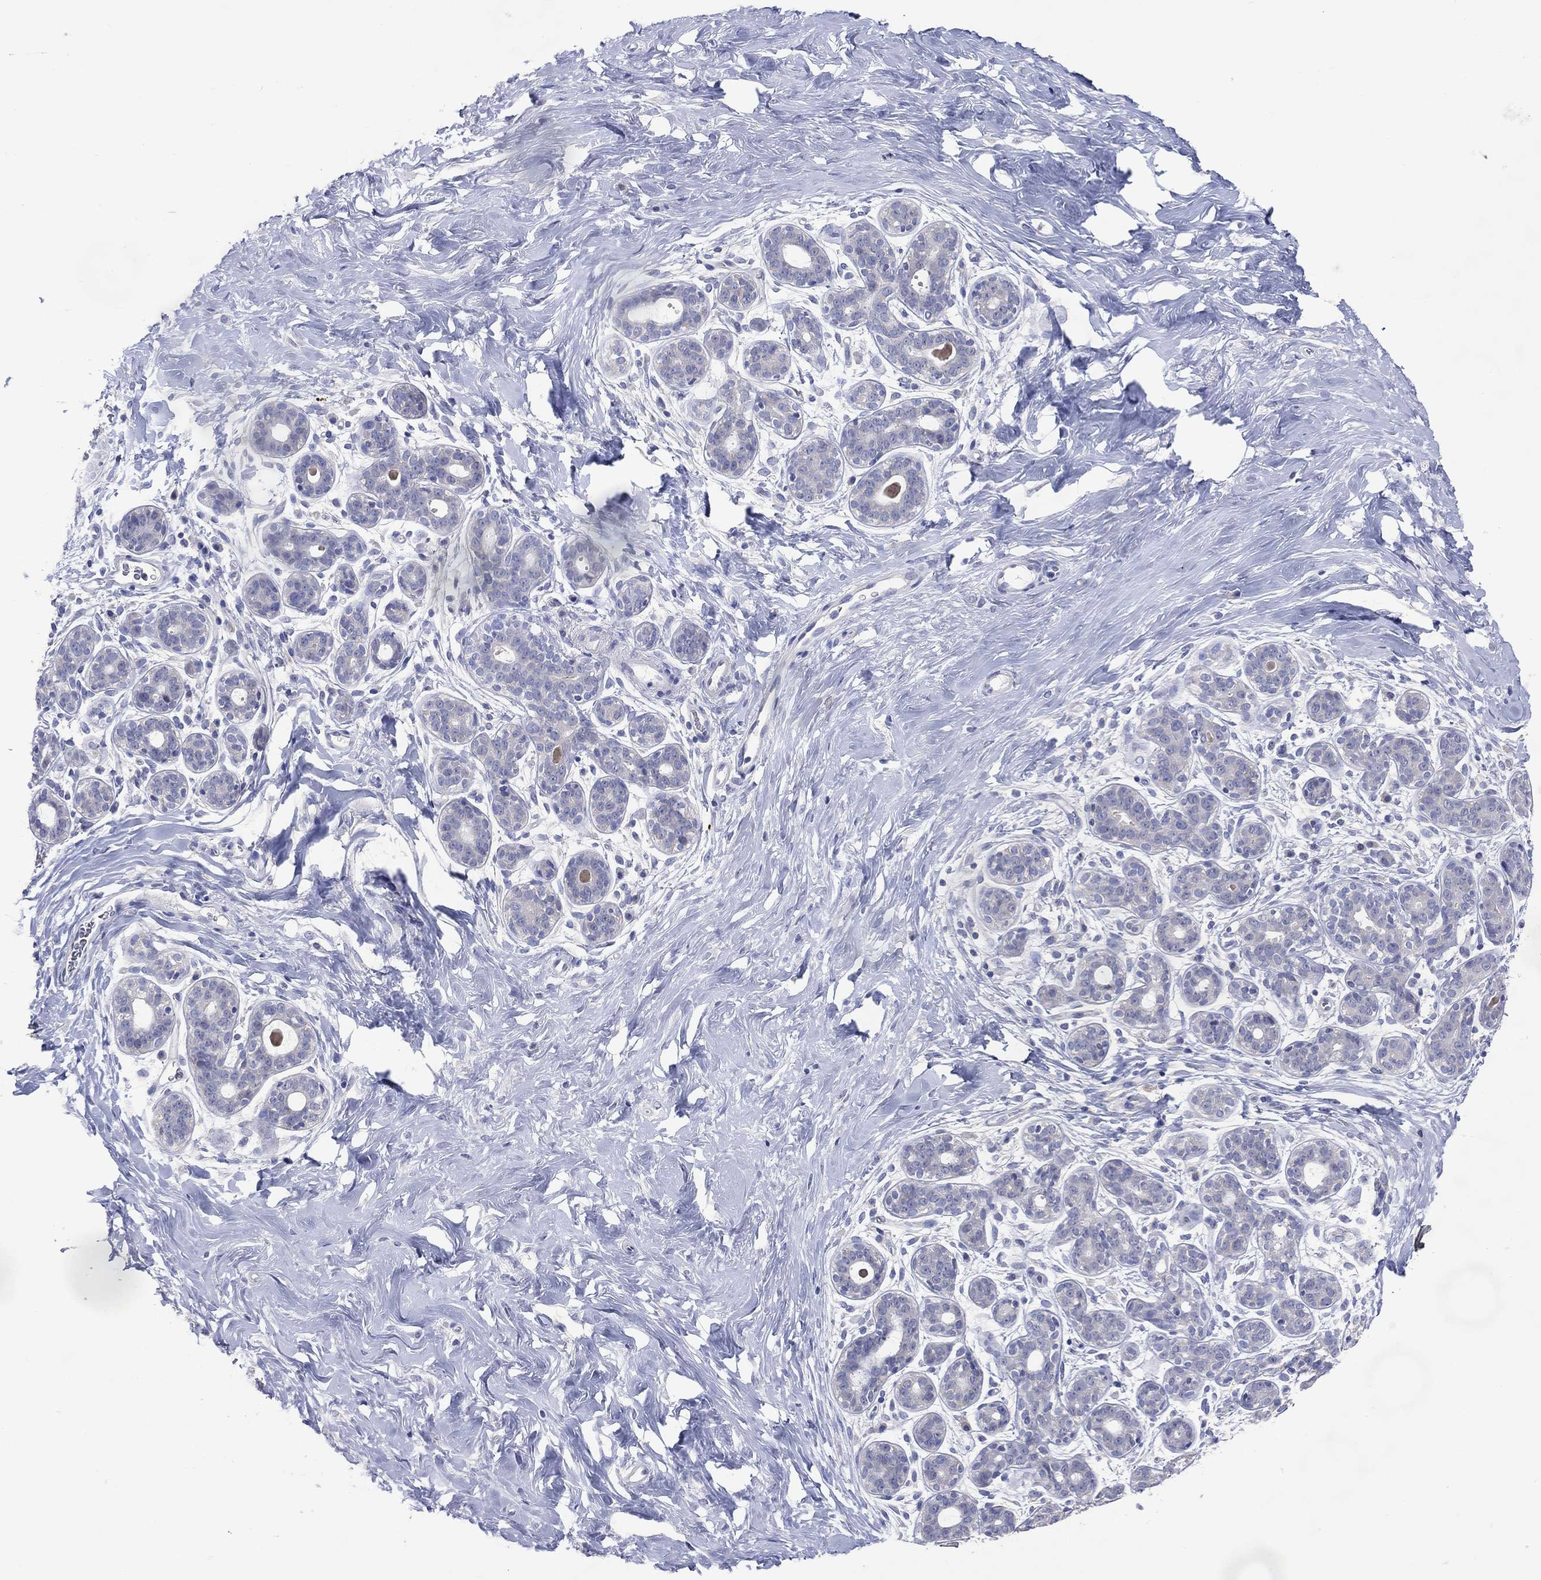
{"staining": {"intensity": "negative", "quantity": "none", "location": "none"}, "tissue": "breast", "cell_type": "Adipocytes", "image_type": "normal", "snomed": [{"axis": "morphology", "description": "Normal tissue, NOS"}, {"axis": "topography", "description": "Breast"}], "caption": "This photomicrograph is of benign breast stained with immunohistochemistry (IHC) to label a protein in brown with the nuclei are counter-stained blue. There is no positivity in adipocytes.", "gene": "DNAH6", "patient": {"sex": "female", "age": 43}}